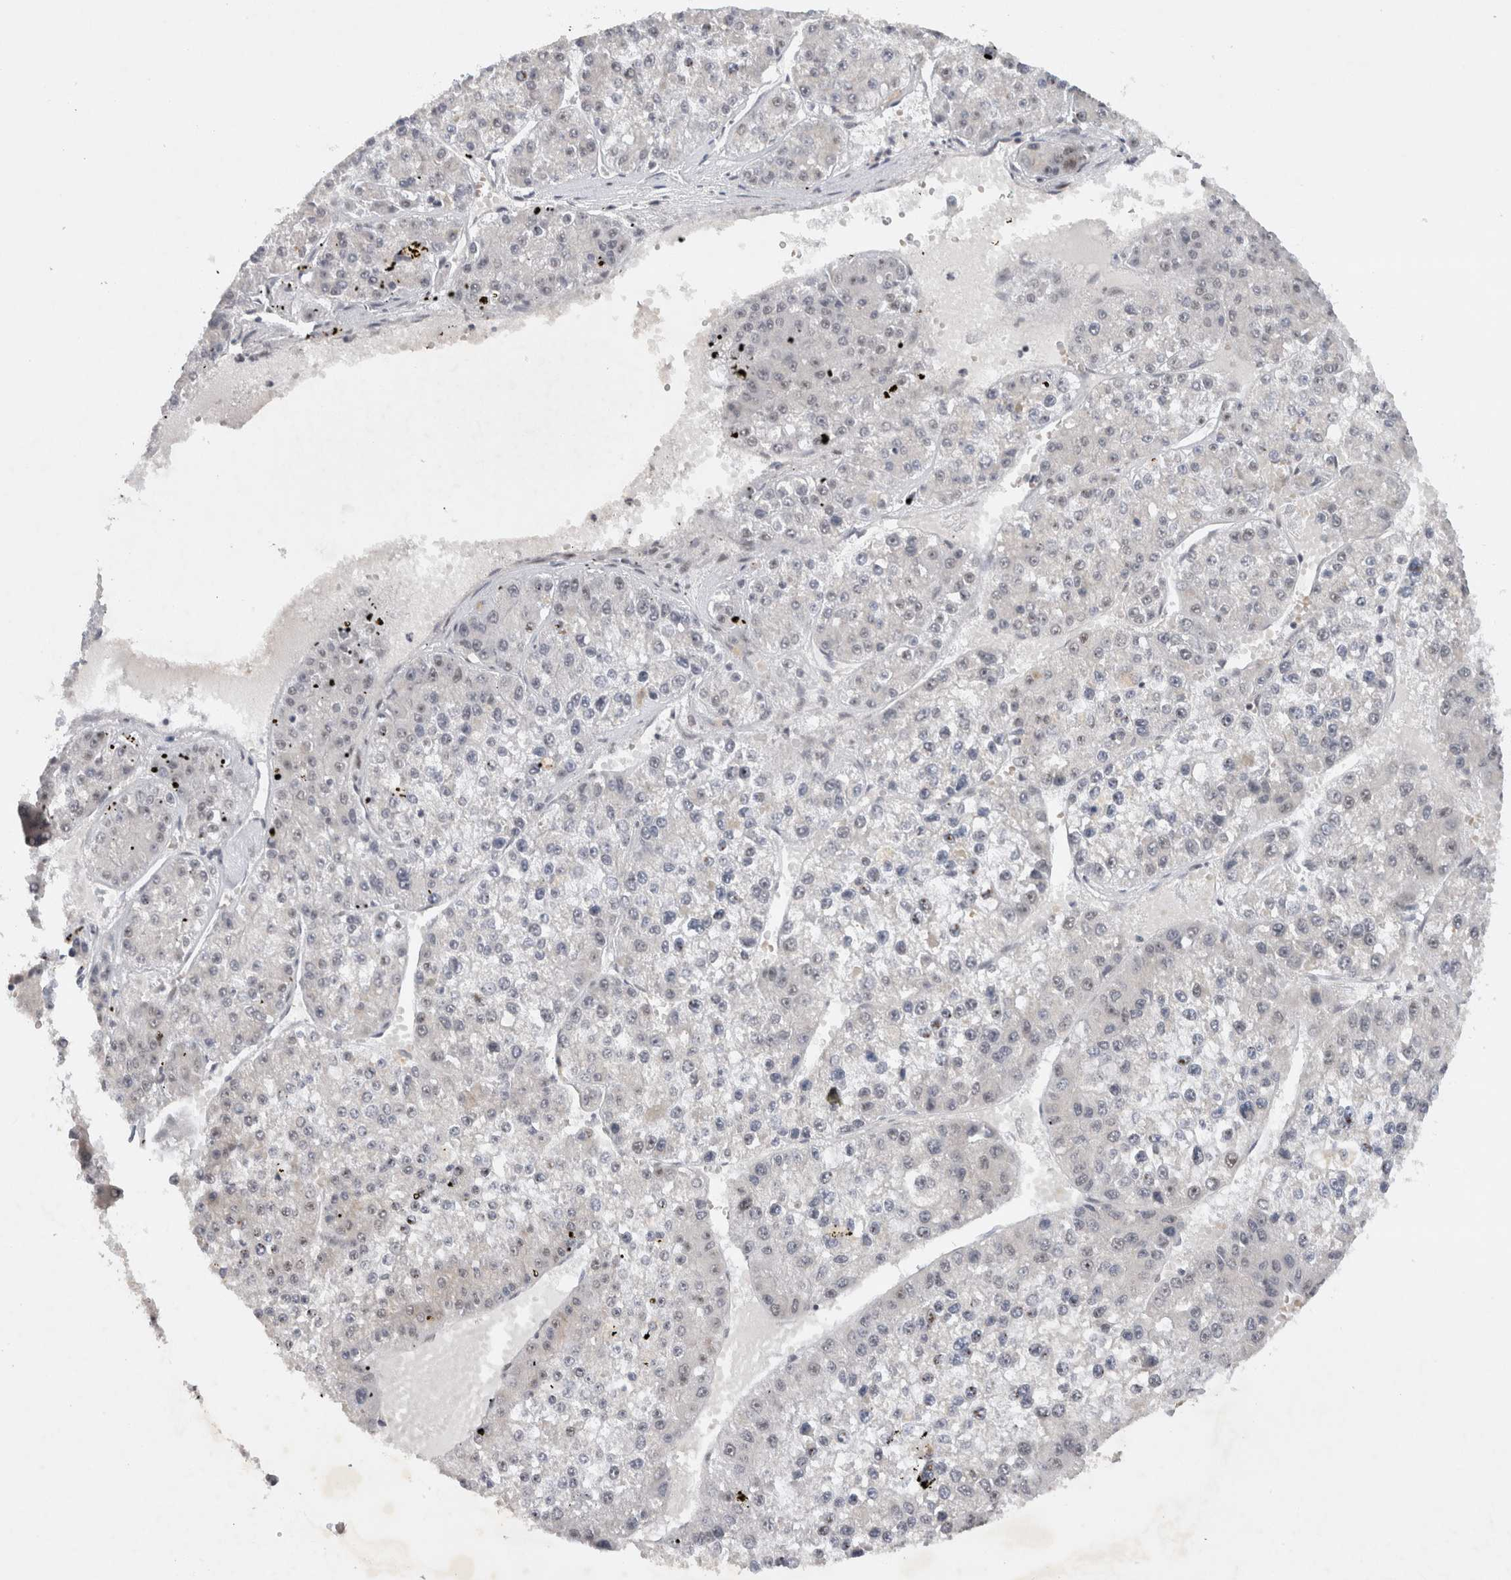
{"staining": {"intensity": "negative", "quantity": "none", "location": "none"}, "tissue": "liver cancer", "cell_type": "Tumor cells", "image_type": "cancer", "snomed": [{"axis": "morphology", "description": "Carcinoma, Hepatocellular, NOS"}, {"axis": "topography", "description": "Liver"}], "caption": "DAB (3,3'-diaminobenzidine) immunohistochemical staining of liver cancer reveals no significant positivity in tumor cells.", "gene": "HESX1", "patient": {"sex": "female", "age": 73}}